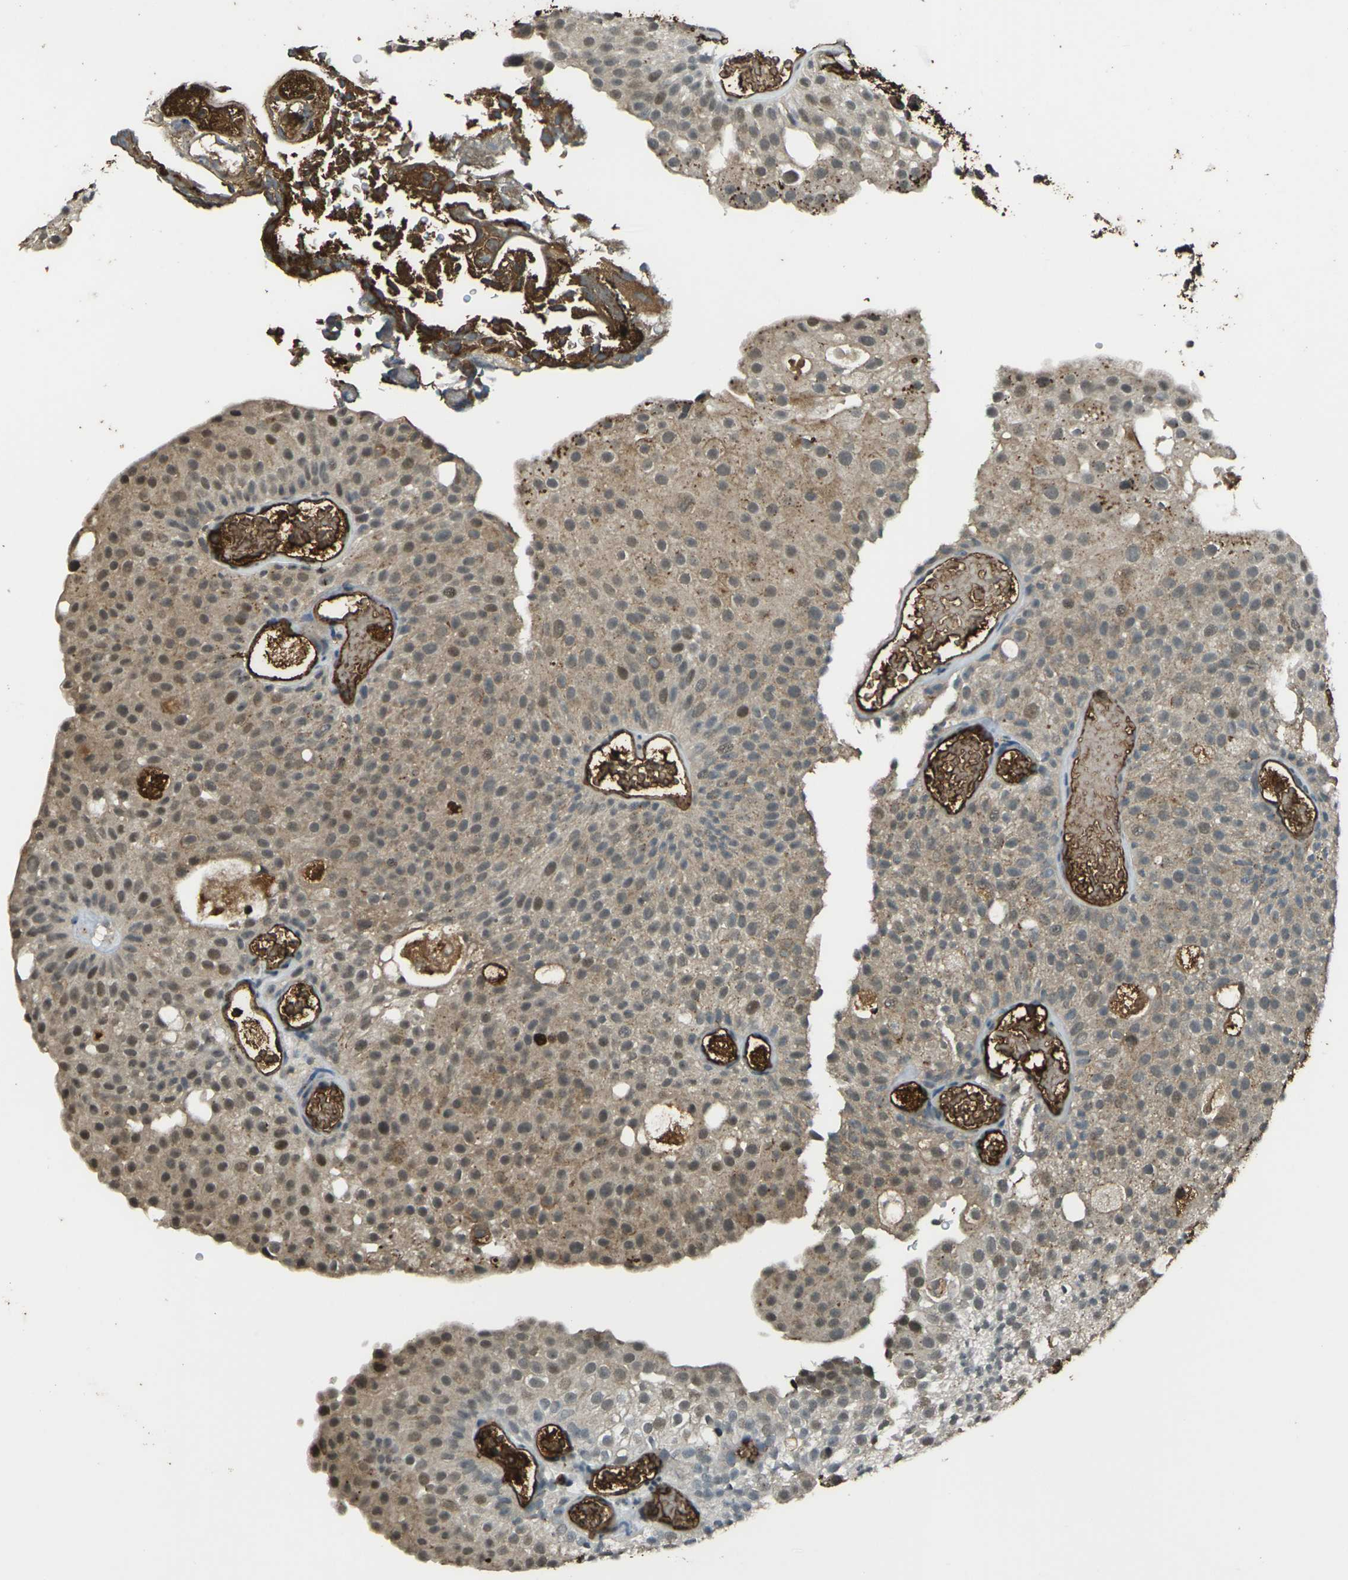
{"staining": {"intensity": "moderate", "quantity": ">75%", "location": "cytoplasmic/membranous"}, "tissue": "urothelial cancer", "cell_type": "Tumor cells", "image_type": "cancer", "snomed": [{"axis": "morphology", "description": "Urothelial carcinoma, Low grade"}, {"axis": "topography", "description": "Urinary bladder"}], "caption": "Immunohistochemical staining of low-grade urothelial carcinoma displays medium levels of moderate cytoplasmic/membranous staining in approximately >75% of tumor cells.", "gene": "CYP1B1", "patient": {"sex": "male", "age": 78}}